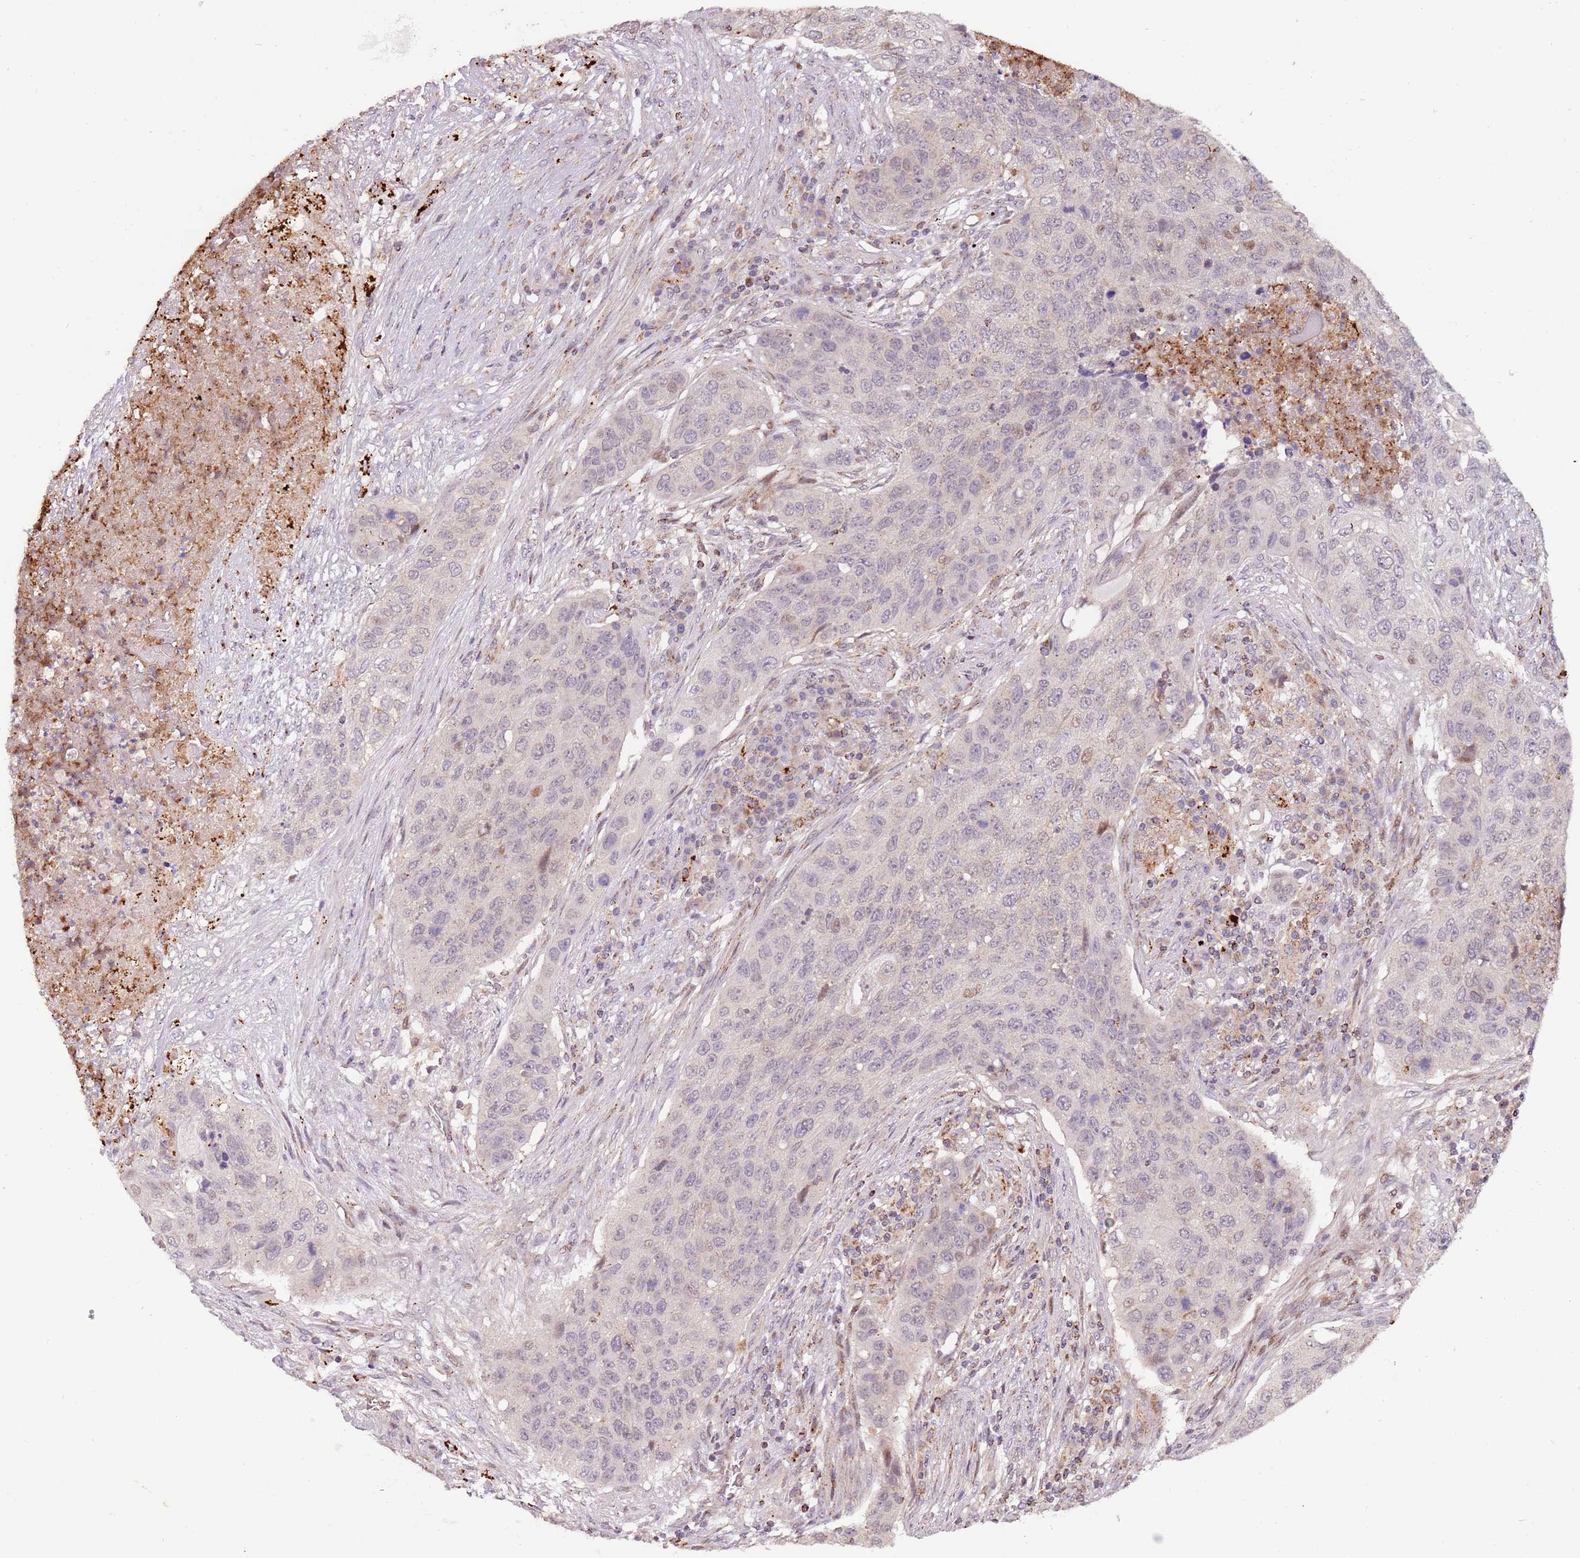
{"staining": {"intensity": "weak", "quantity": "<25%", "location": "cytoplasmic/membranous"}, "tissue": "lung cancer", "cell_type": "Tumor cells", "image_type": "cancer", "snomed": [{"axis": "morphology", "description": "Squamous cell carcinoma, NOS"}, {"axis": "topography", "description": "Lung"}], "caption": "This is a histopathology image of immunohistochemistry (IHC) staining of lung cancer, which shows no expression in tumor cells. The staining is performed using DAB (3,3'-diaminobenzidine) brown chromogen with nuclei counter-stained in using hematoxylin.", "gene": "ULK3", "patient": {"sex": "female", "age": 63}}